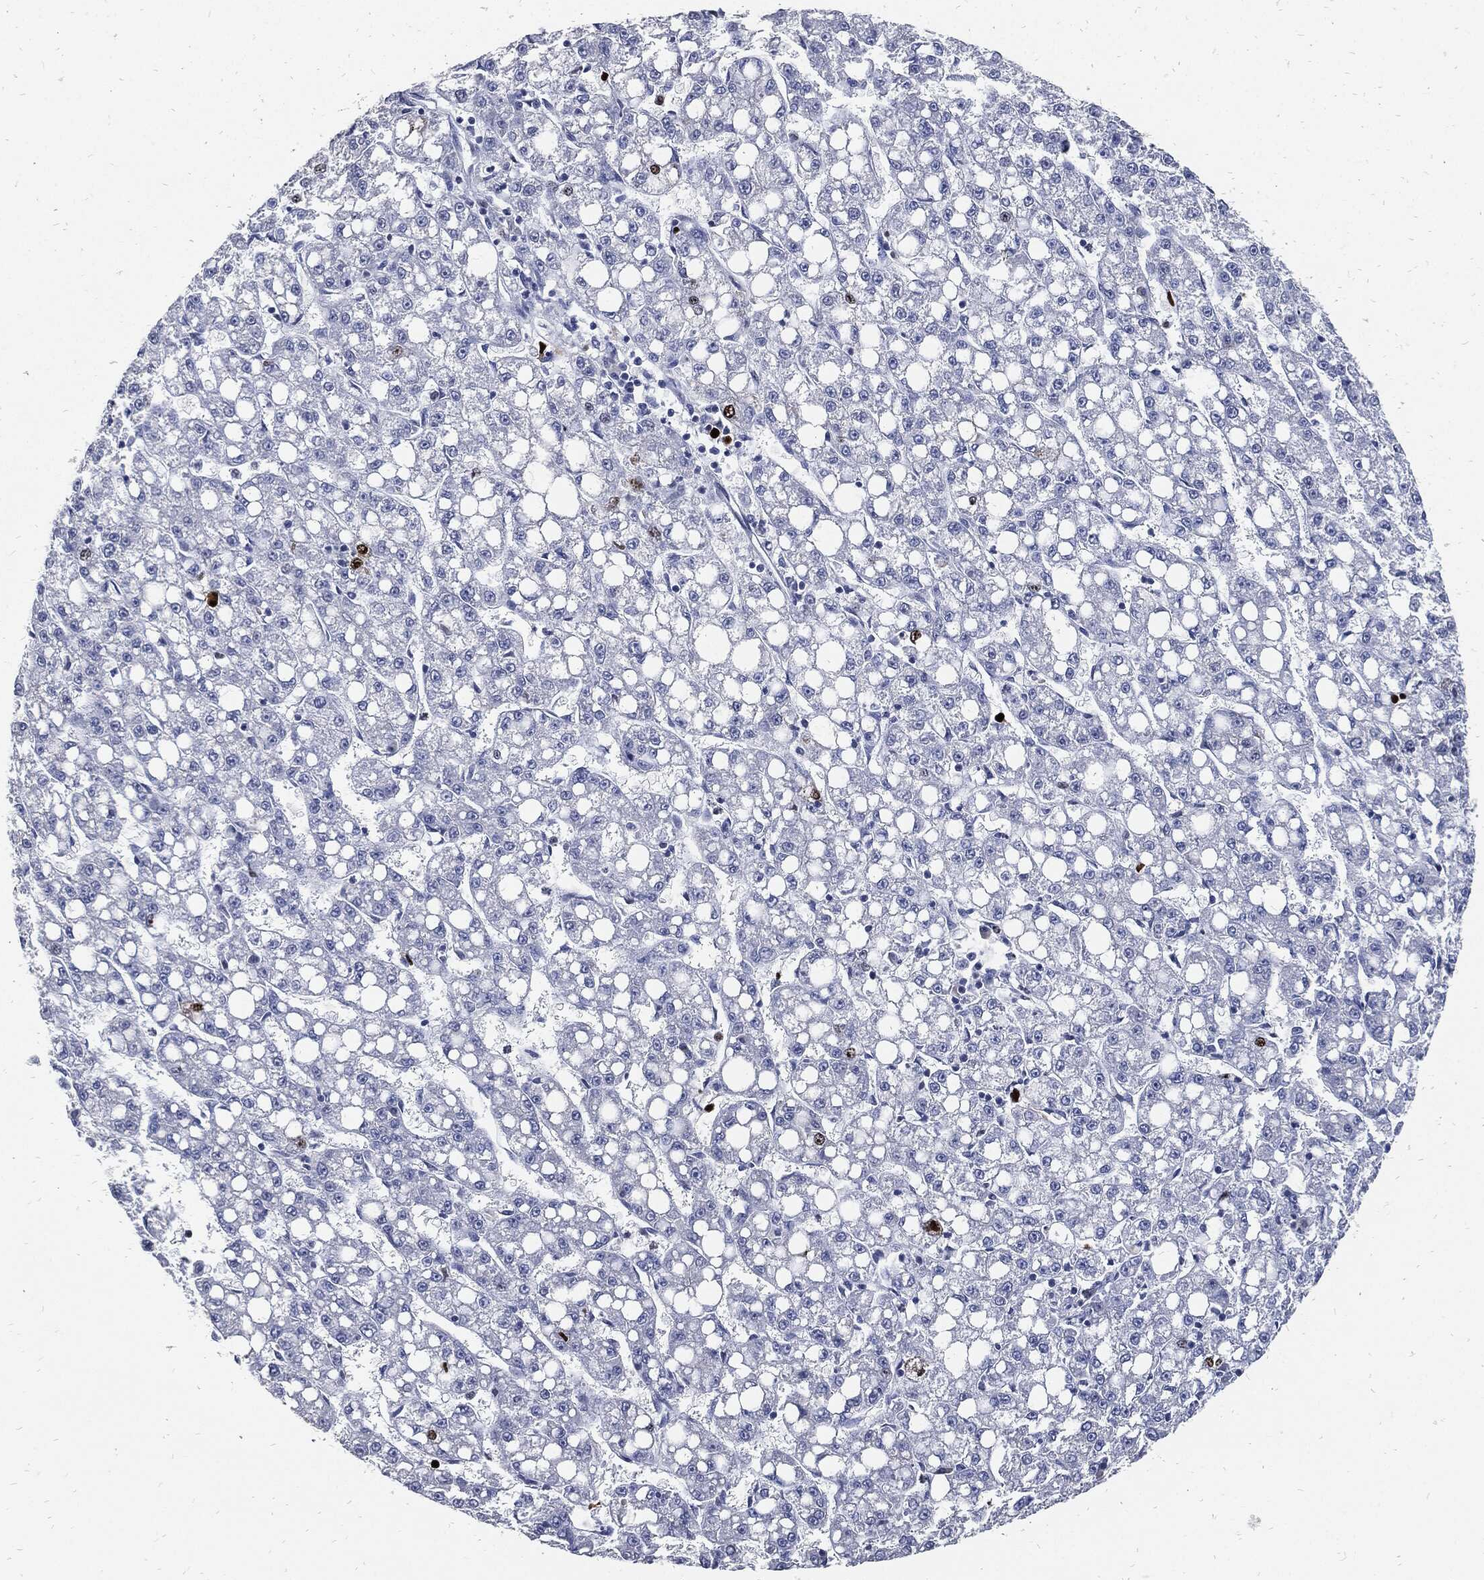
{"staining": {"intensity": "strong", "quantity": "<25%", "location": "nuclear"}, "tissue": "liver cancer", "cell_type": "Tumor cells", "image_type": "cancer", "snomed": [{"axis": "morphology", "description": "Carcinoma, Hepatocellular, NOS"}, {"axis": "topography", "description": "Liver"}], "caption": "DAB immunohistochemical staining of human liver cancer shows strong nuclear protein expression in approximately <25% of tumor cells.", "gene": "MKI67", "patient": {"sex": "female", "age": 65}}